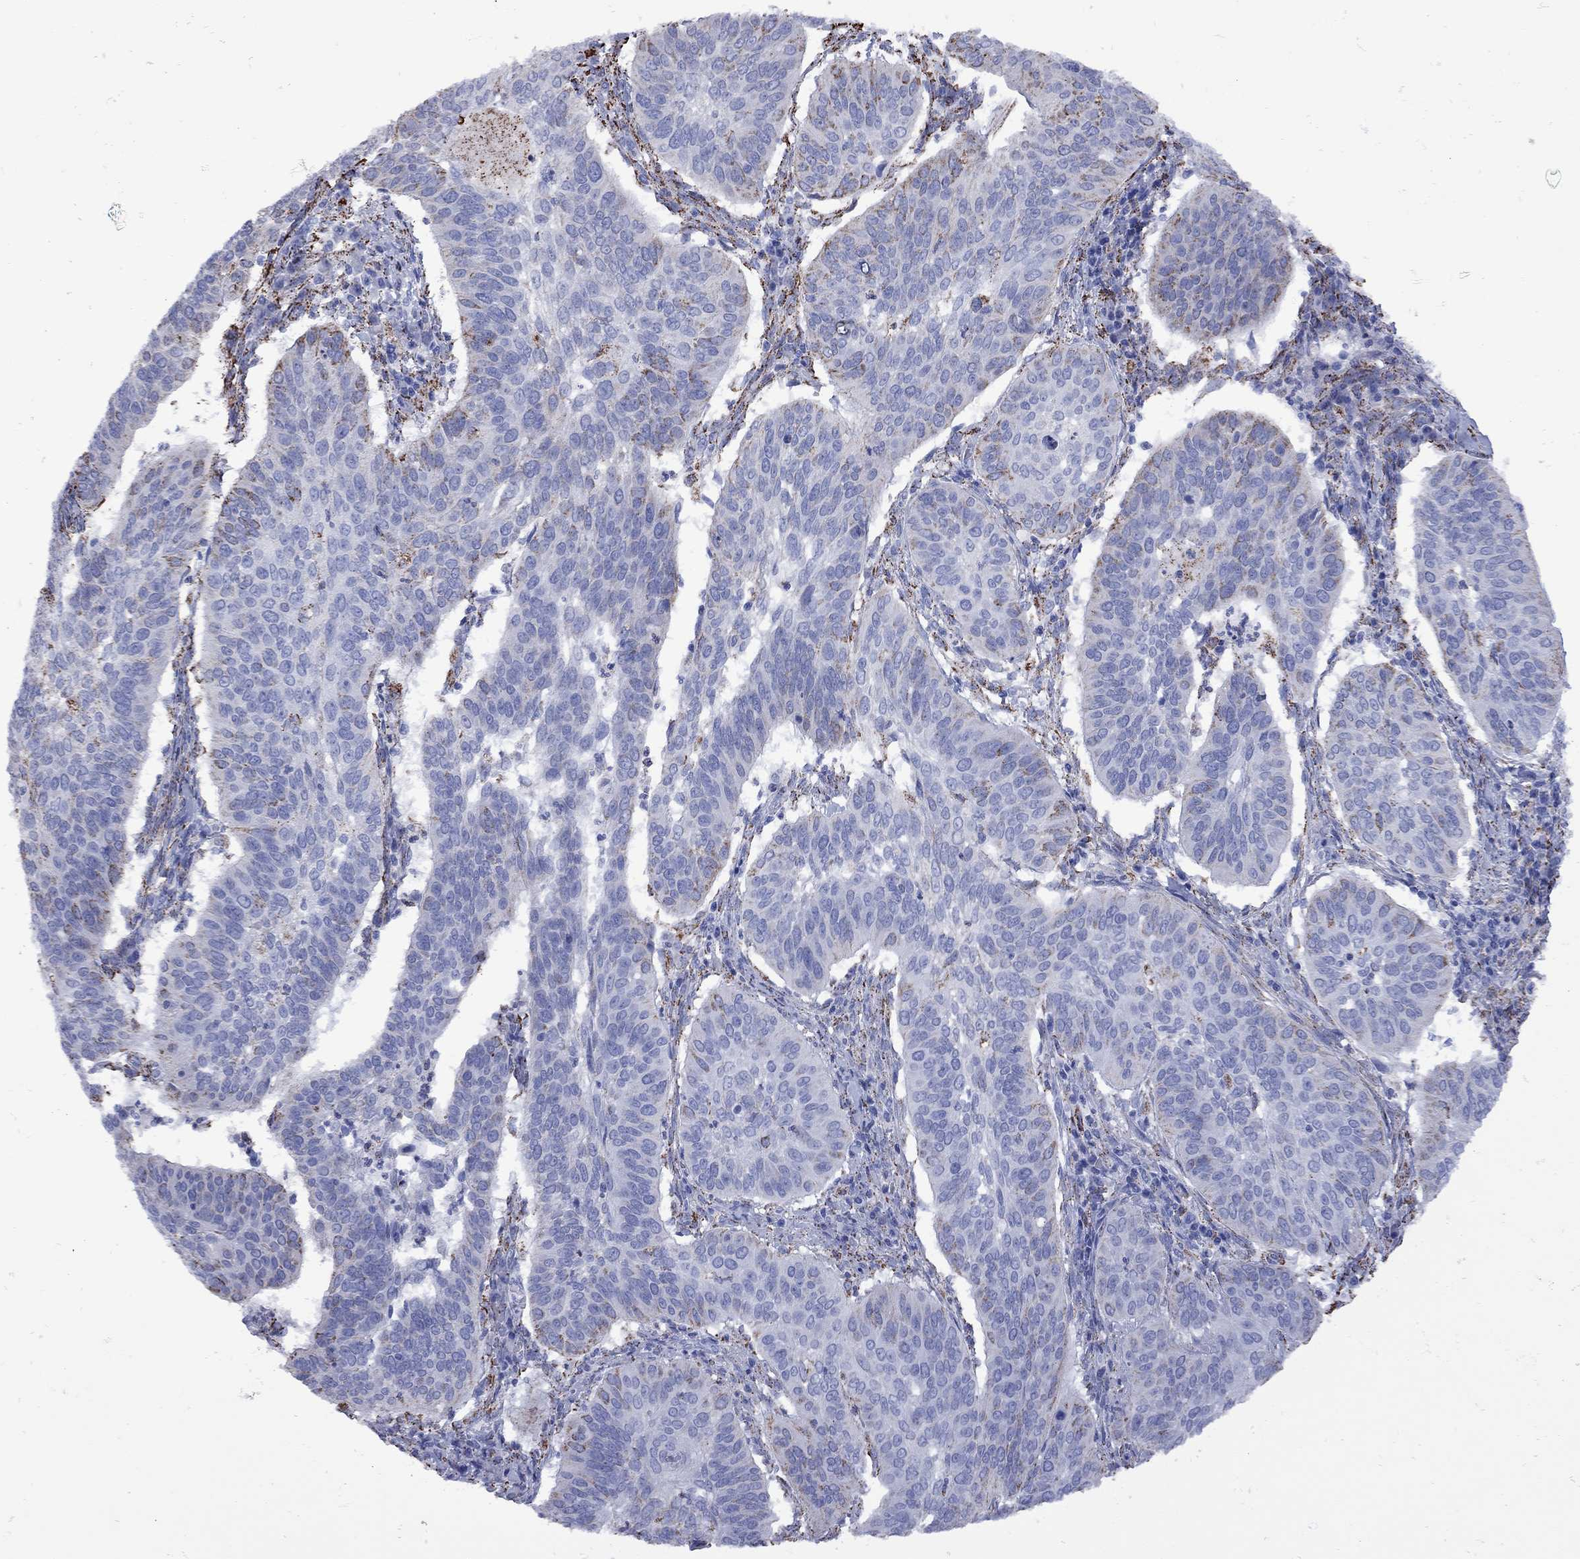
{"staining": {"intensity": "moderate", "quantity": "<25%", "location": "cytoplasmic/membranous"}, "tissue": "cervical cancer", "cell_type": "Tumor cells", "image_type": "cancer", "snomed": [{"axis": "morphology", "description": "Normal tissue, NOS"}, {"axis": "morphology", "description": "Squamous cell carcinoma, NOS"}, {"axis": "topography", "description": "Cervix"}], "caption": "Protein staining reveals moderate cytoplasmic/membranous positivity in about <25% of tumor cells in cervical cancer (squamous cell carcinoma).", "gene": "SESTD1", "patient": {"sex": "female", "age": 39}}